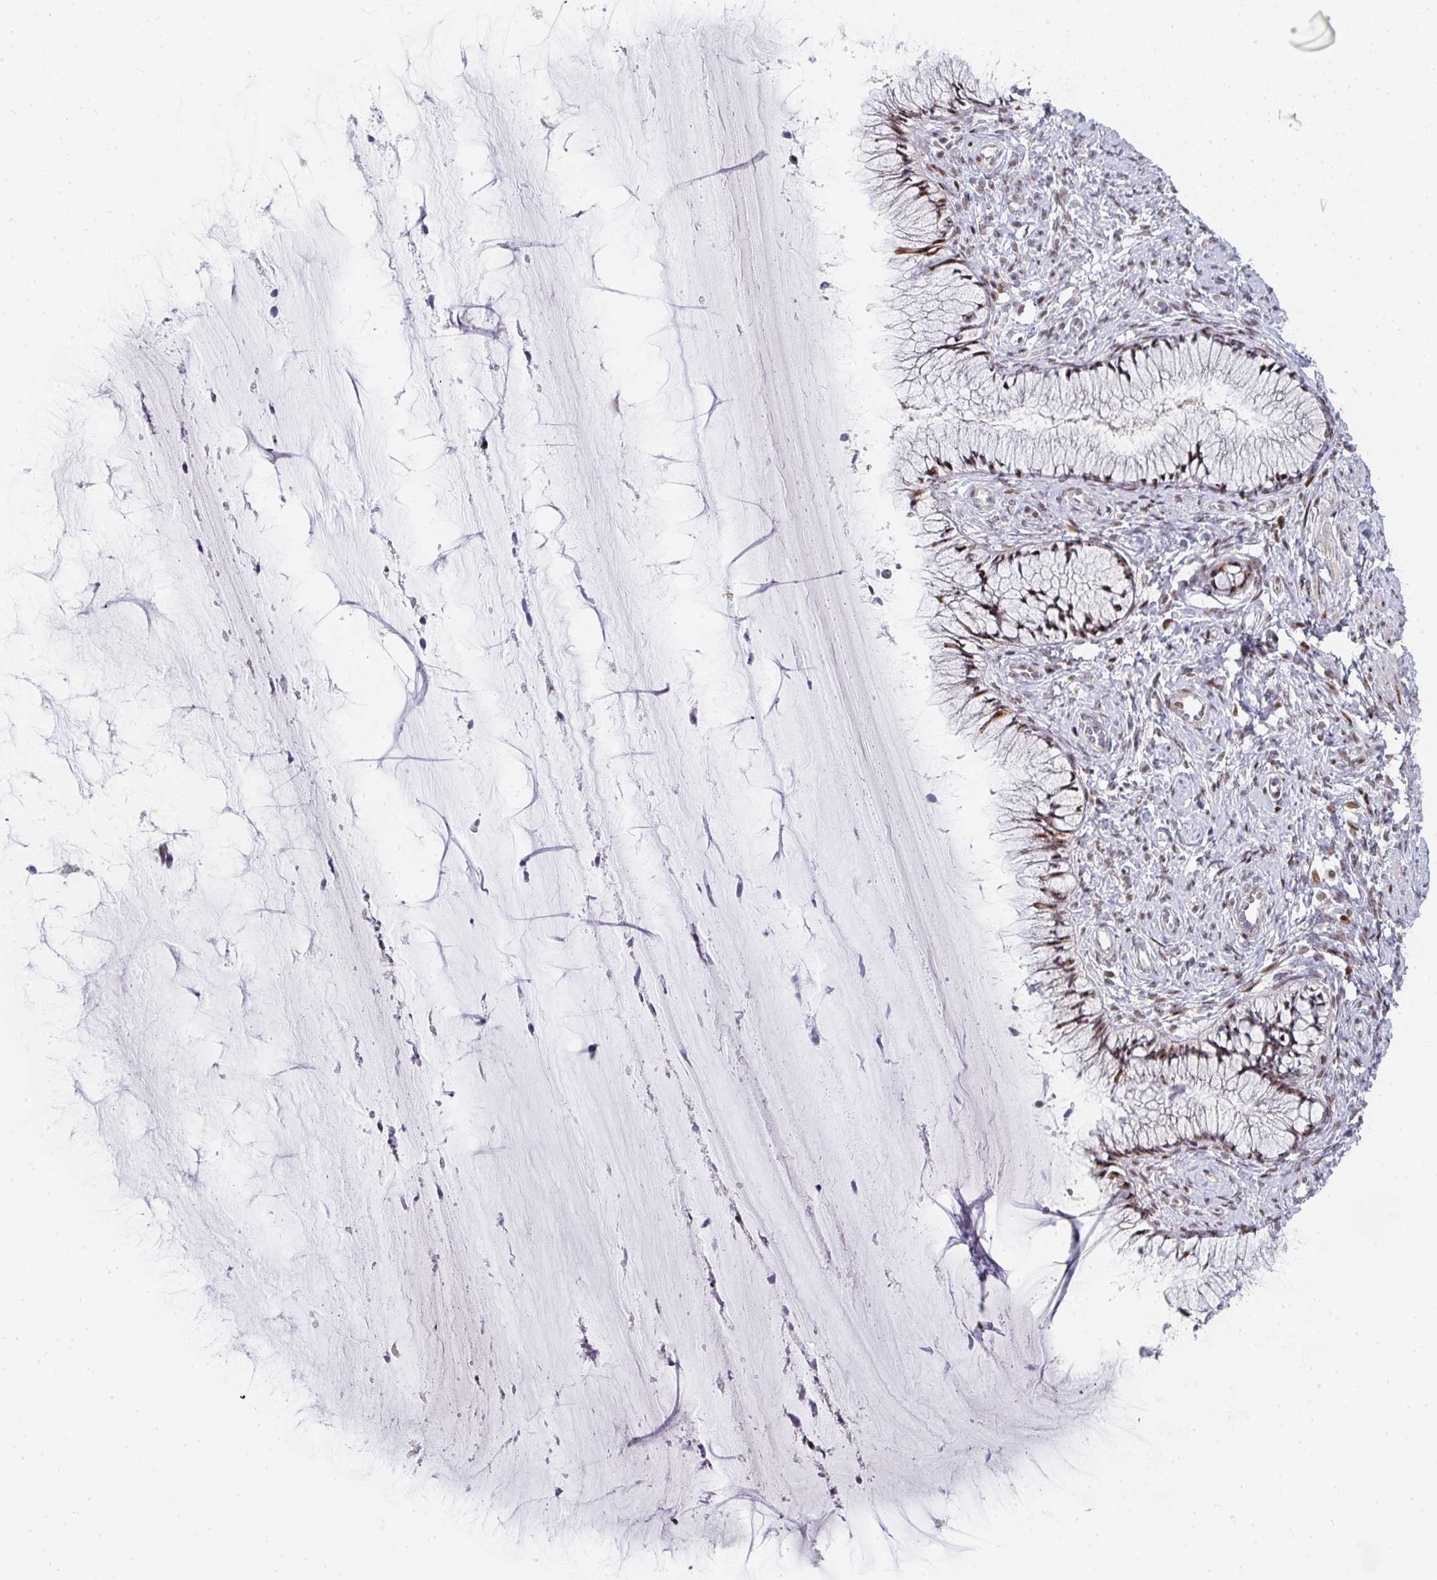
{"staining": {"intensity": "strong", "quantity": ">75%", "location": "nuclear"}, "tissue": "cervix", "cell_type": "Glandular cells", "image_type": "normal", "snomed": [{"axis": "morphology", "description": "Normal tissue, NOS"}, {"axis": "topography", "description": "Cervix"}], "caption": "IHC of unremarkable cervix exhibits high levels of strong nuclear staining in about >75% of glandular cells.", "gene": "ZIC3", "patient": {"sex": "female", "age": 37}}